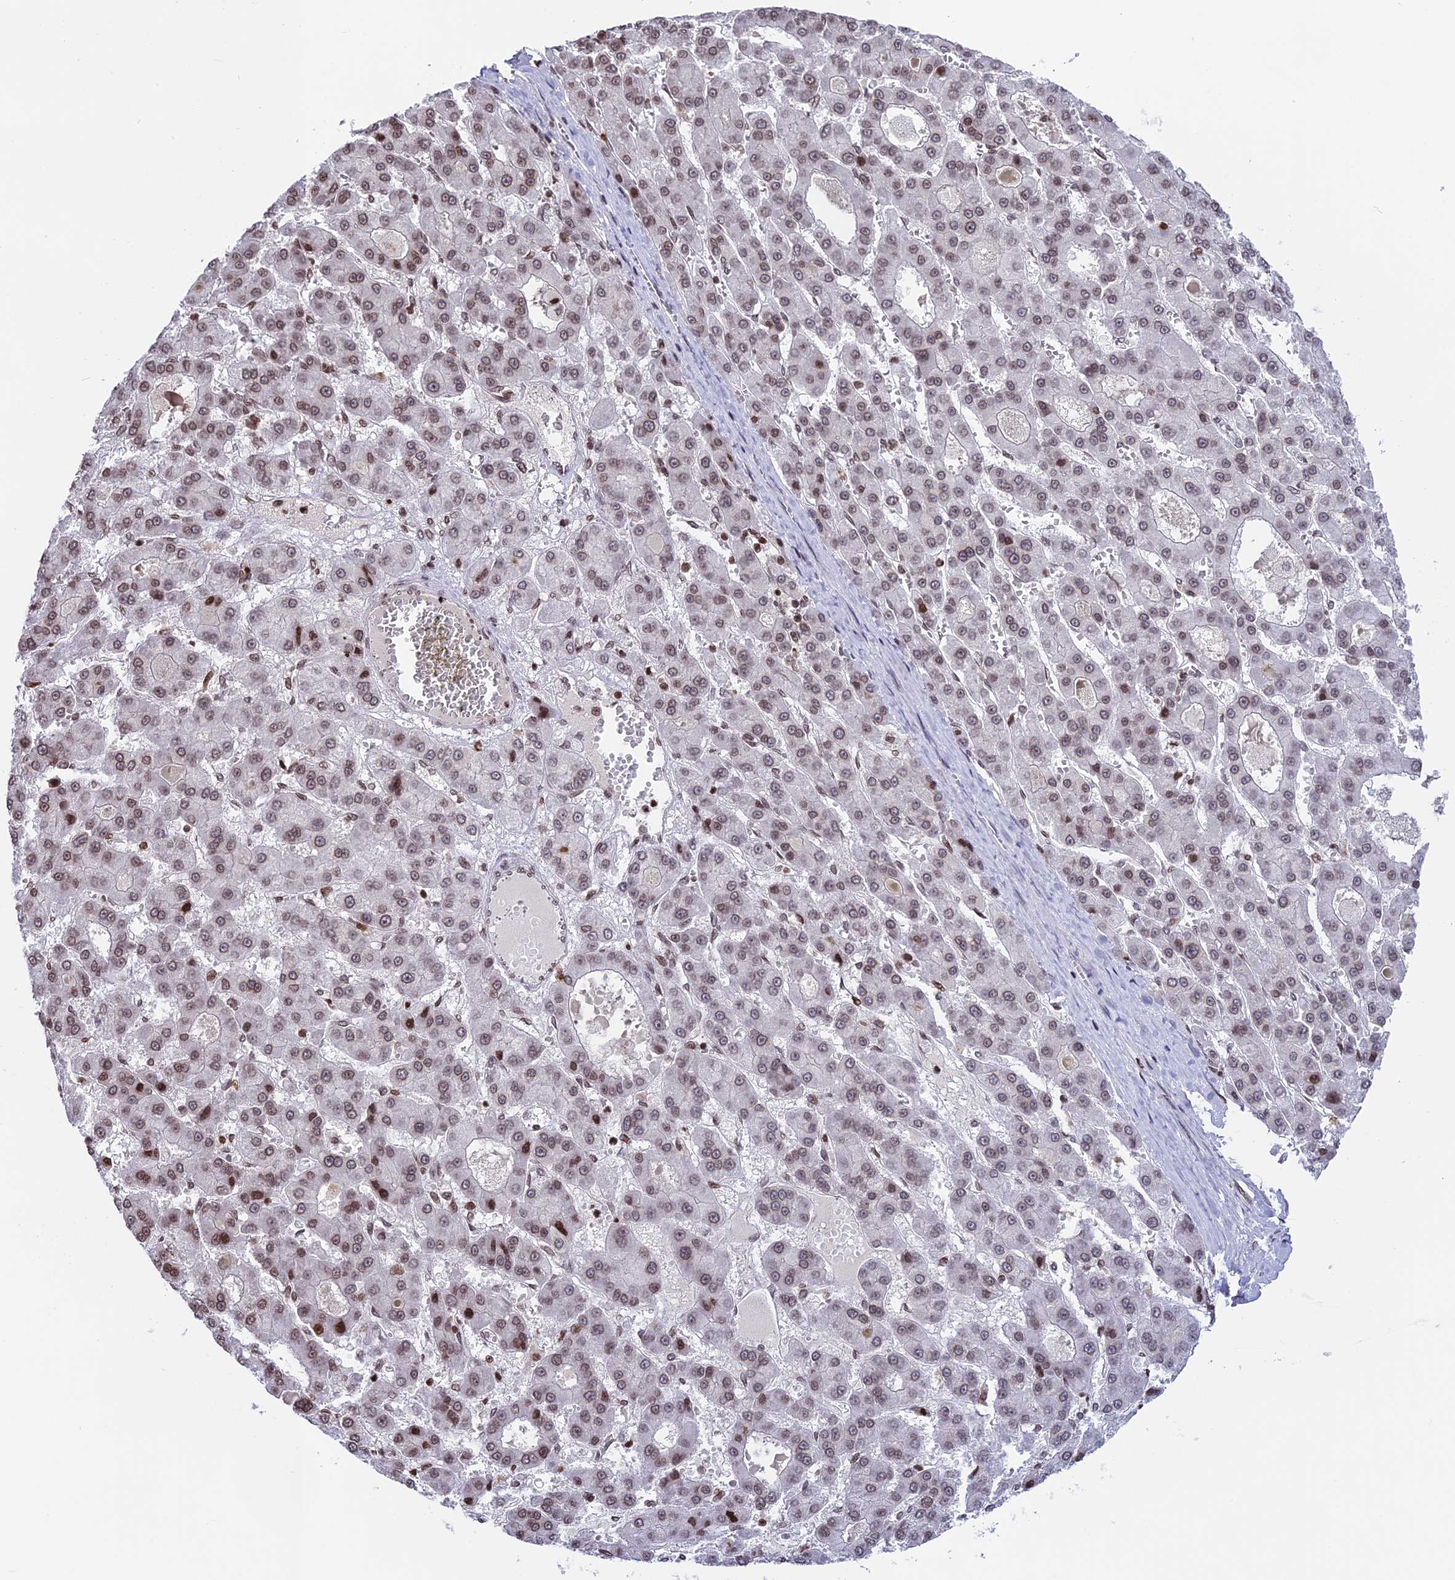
{"staining": {"intensity": "weak", "quantity": ">75%", "location": "nuclear"}, "tissue": "liver cancer", "cell_type": "Tumor cells", "image_type": "cancer", "snomed": [{"axis": "morphology", "description": "Carcinoma, Hepatocellular, NOS"}, {"axis": "topography", "description": "Liver"}], "caption": "Tumor cells display weak nuclear positivity in about >75% of cells in hepatocellular carcinoma (liver).", "gene": "TET2", "patient": {"sex": "male", "age": 70}}